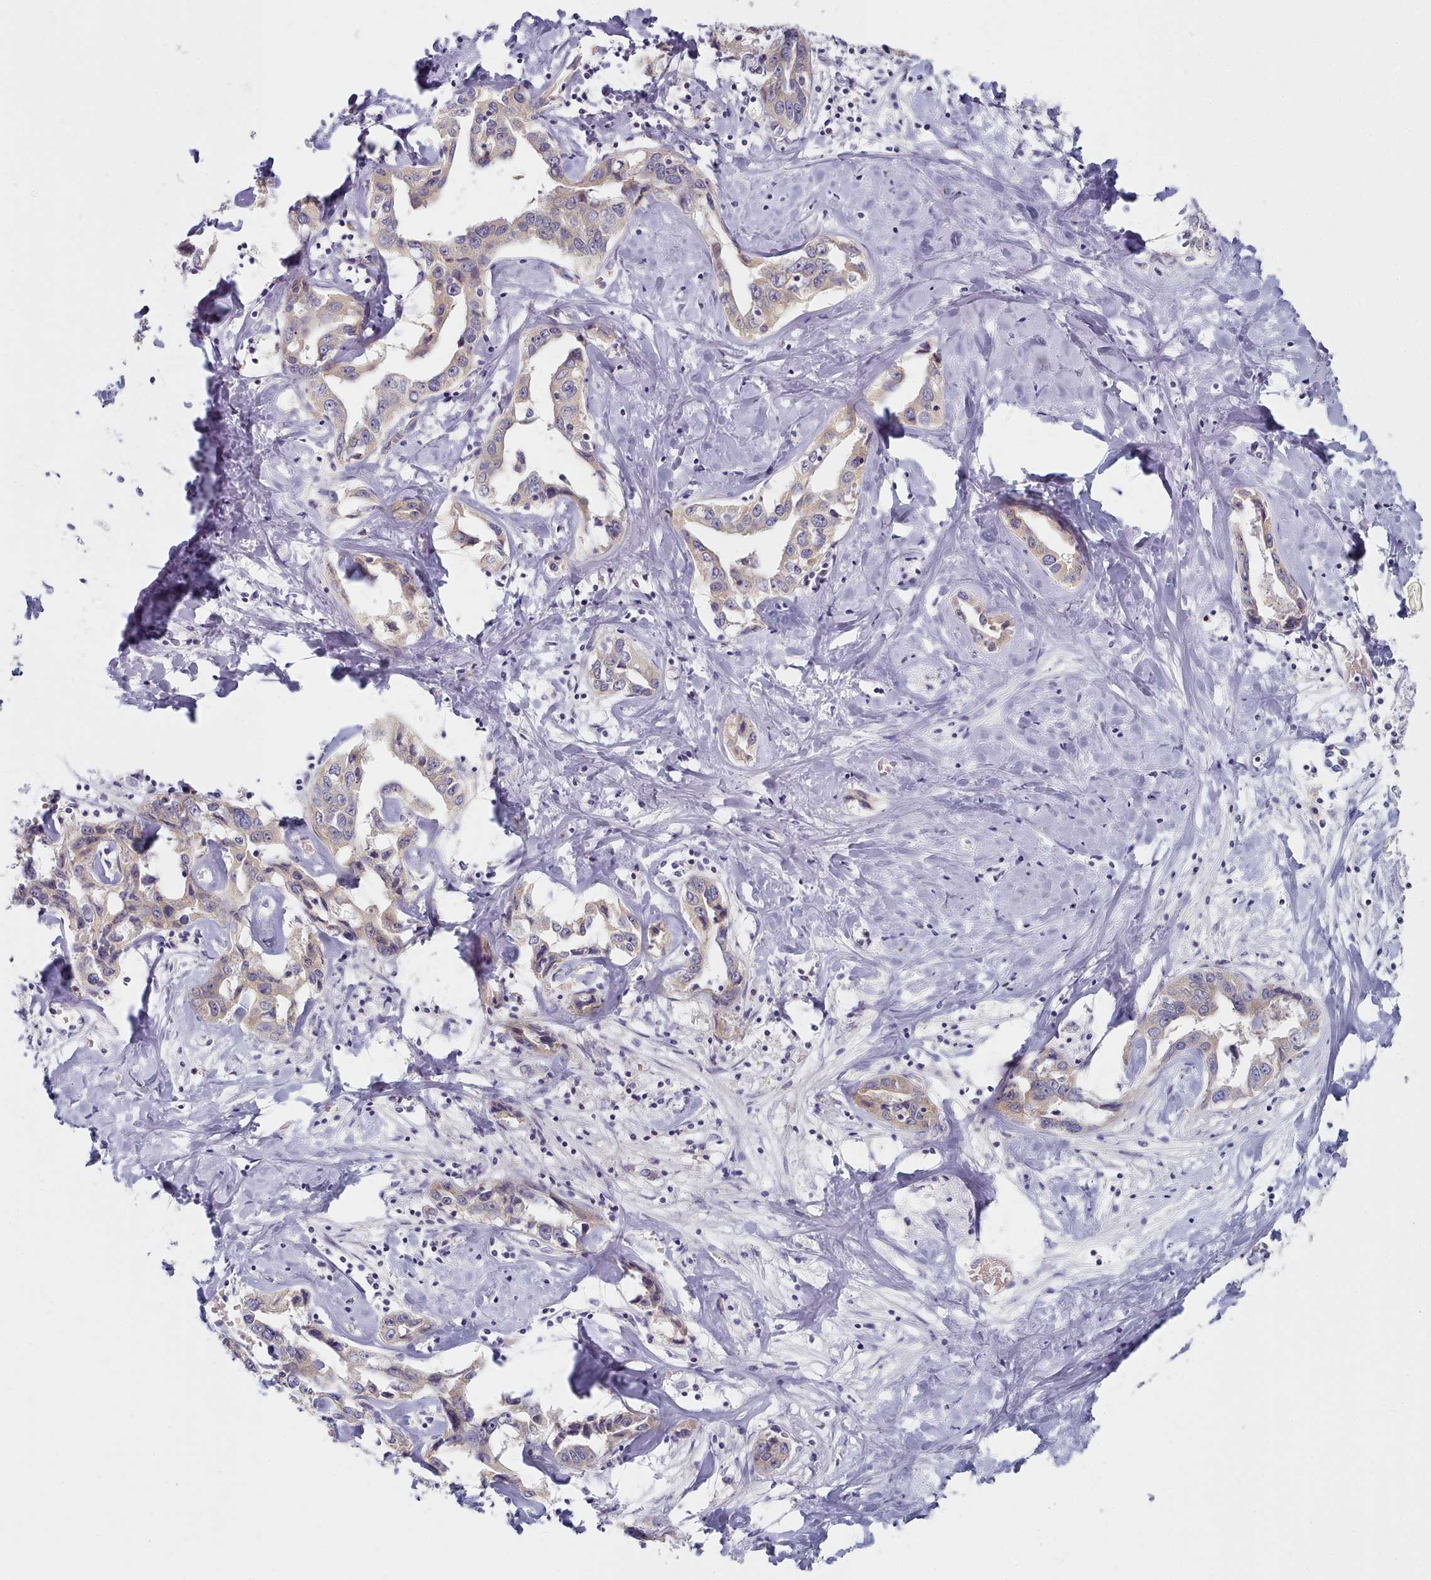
{"staining": {"intensity": "weak", "quantity": ">75%", "location": "cytoplasmic/membranous"}, "tissue": "liver cancer", "cell_type": "Tumor cells", "image_type": "cancer", "snomed": [{"axis": "morphology", "description": "Cholangiocarcinoma"}, {"axis": "topography", "description": "Liver"}], "caption": "Protein expression analysis of human liver cancer (cholangiocarcinoma) reveals weak cytoplasmic/membranous positivity in approximately >75% of tumor cells.", "gene": "TYW1B", "patient": {"sex": "male", "age": 59}}